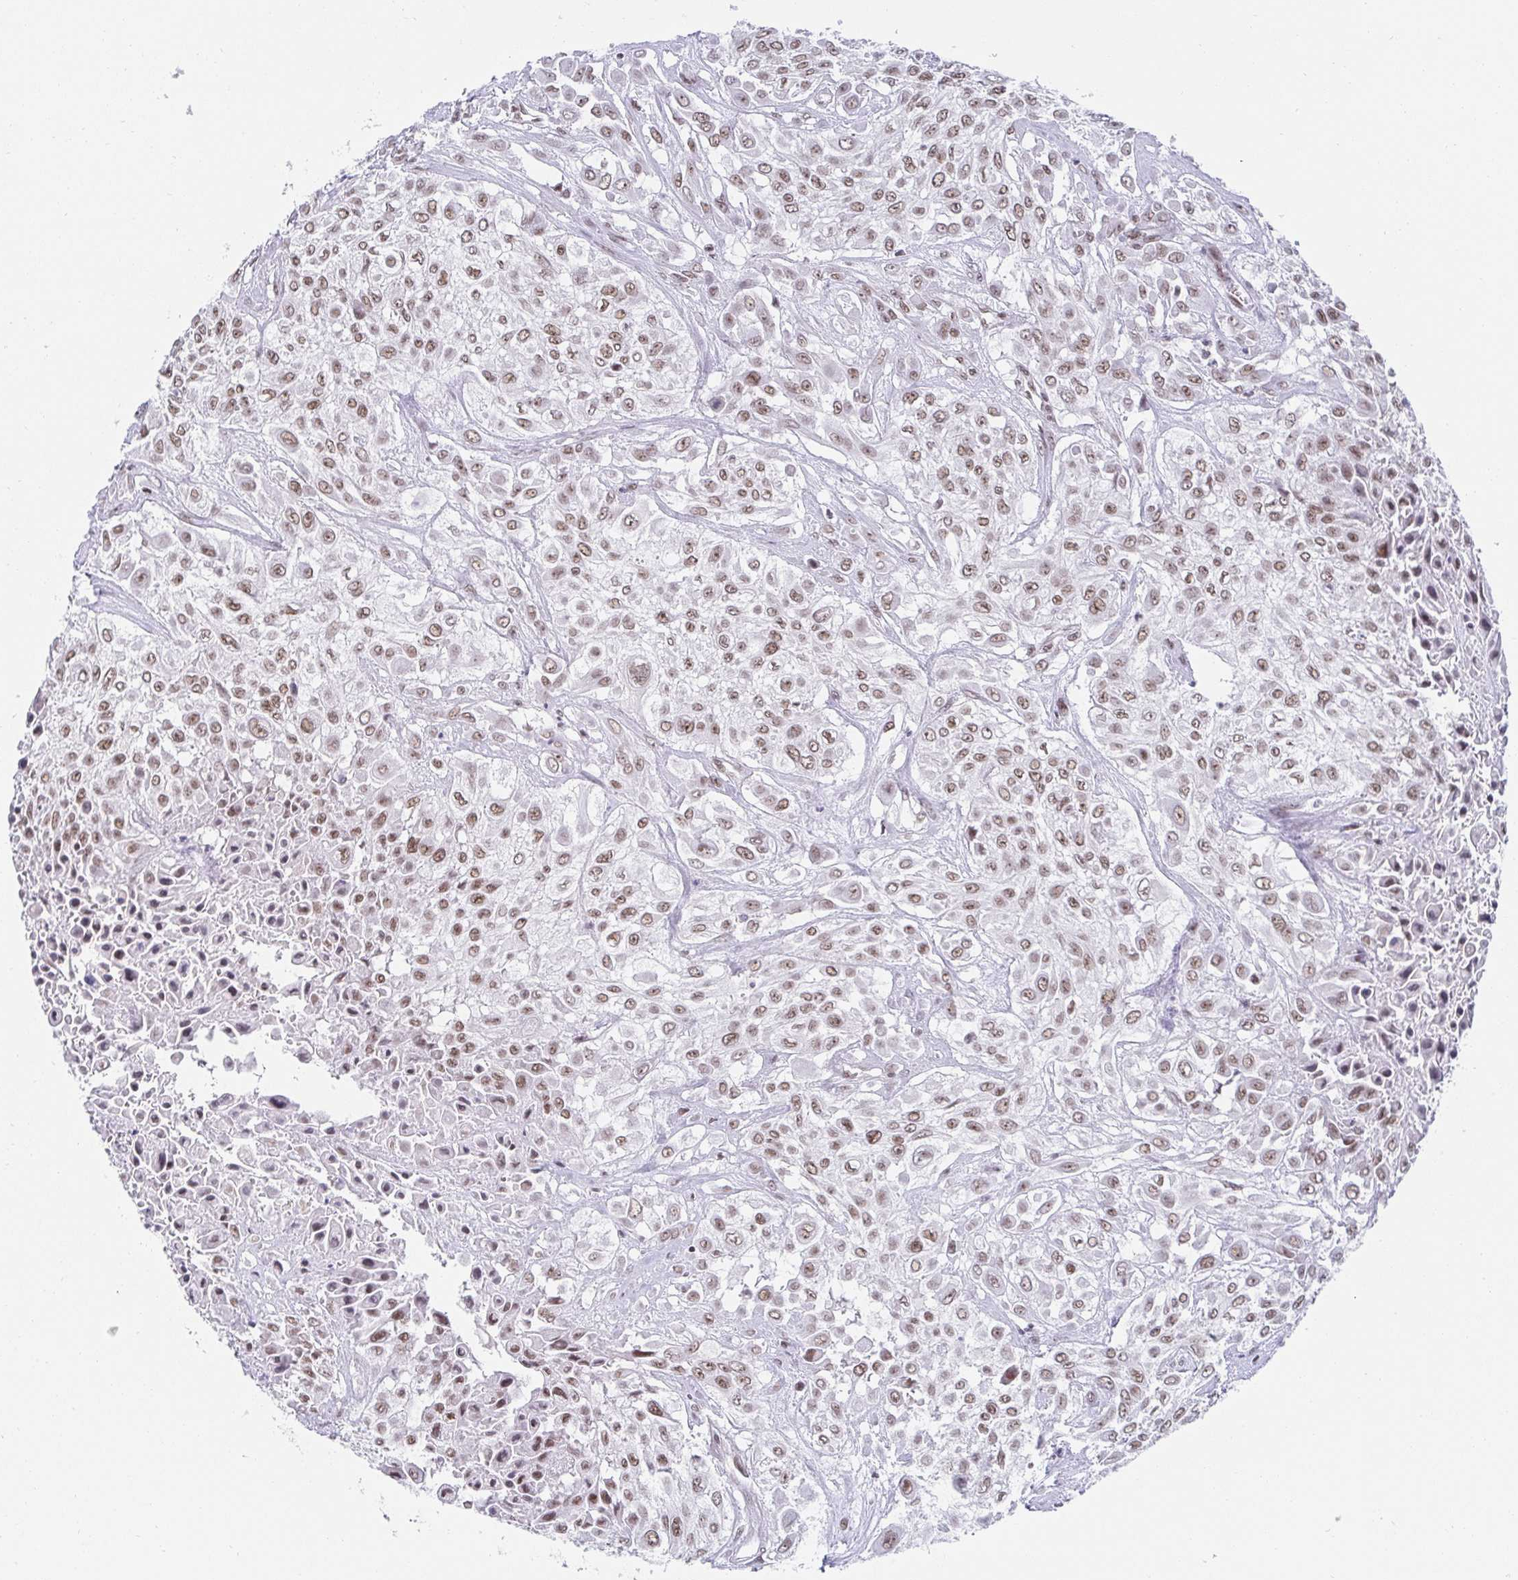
{"staining": {"intensity": "moderate", "quantity": ">75%", "location": "nuclear"}, "tissue": "urothelial cancer", "cell_type": "Tumor cells", "image_type": "cancer", "snomed": [{"axis": "morphology", "description": "Urothelial carcinoma, High grade"}, {"axis": "topography", "description": "Urinary bladder"}], "caption": "A medium amount of moderate nuclear expression is appreciated in approximately >75% of tumor cells in urothelial carcinoma (high-grade) tissue.", "gene": "SLC7A10", "patient": {"sex": "male", "age": 57}}